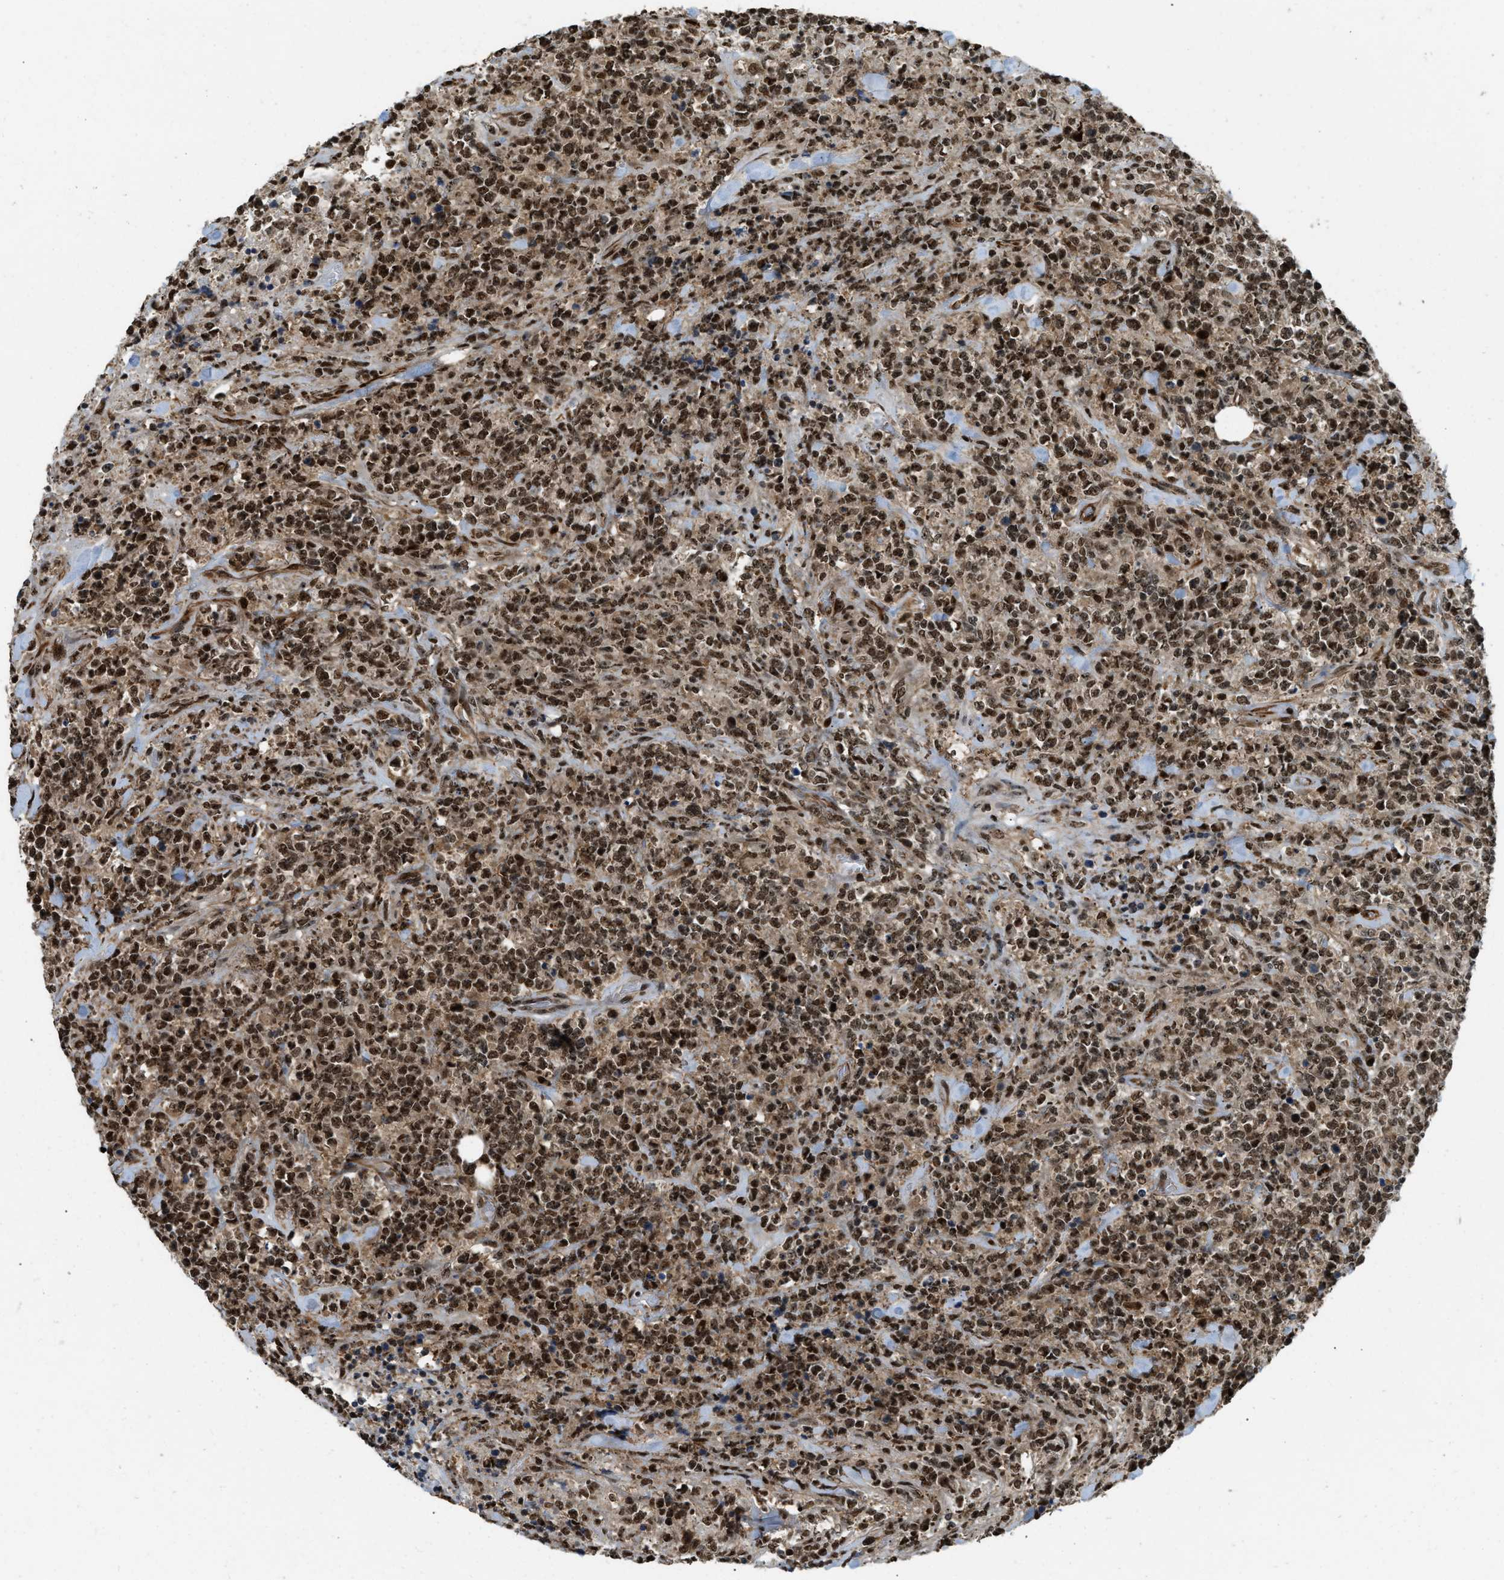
{"staining": {"intensity": "strong", "quantity": ">75%", "location": "nuclear"}, "tissue": "lymphoma", "cell_type": "Tumor cells", "image_type": "cancer", "snomed": [{"axis": "morphology", "description": "Malignant lymphoma, non-Hodgkin's type, High grade"}, {"axis": "topography", "description": "Soft tissue"}], "caption": "Malignant lymphoma, non-Hodgkin's type (high-grade) was stained to show a protein in brown. There is high levels of strong nuclear expression in about >75% of tumor cells. The staining is performed using DAB brown chromogen to label protein expression. The nuclei are counter-stained blue using hematoxylin.", "gene": "E2F1", "patient": {"sex": "male", "age": 18}}